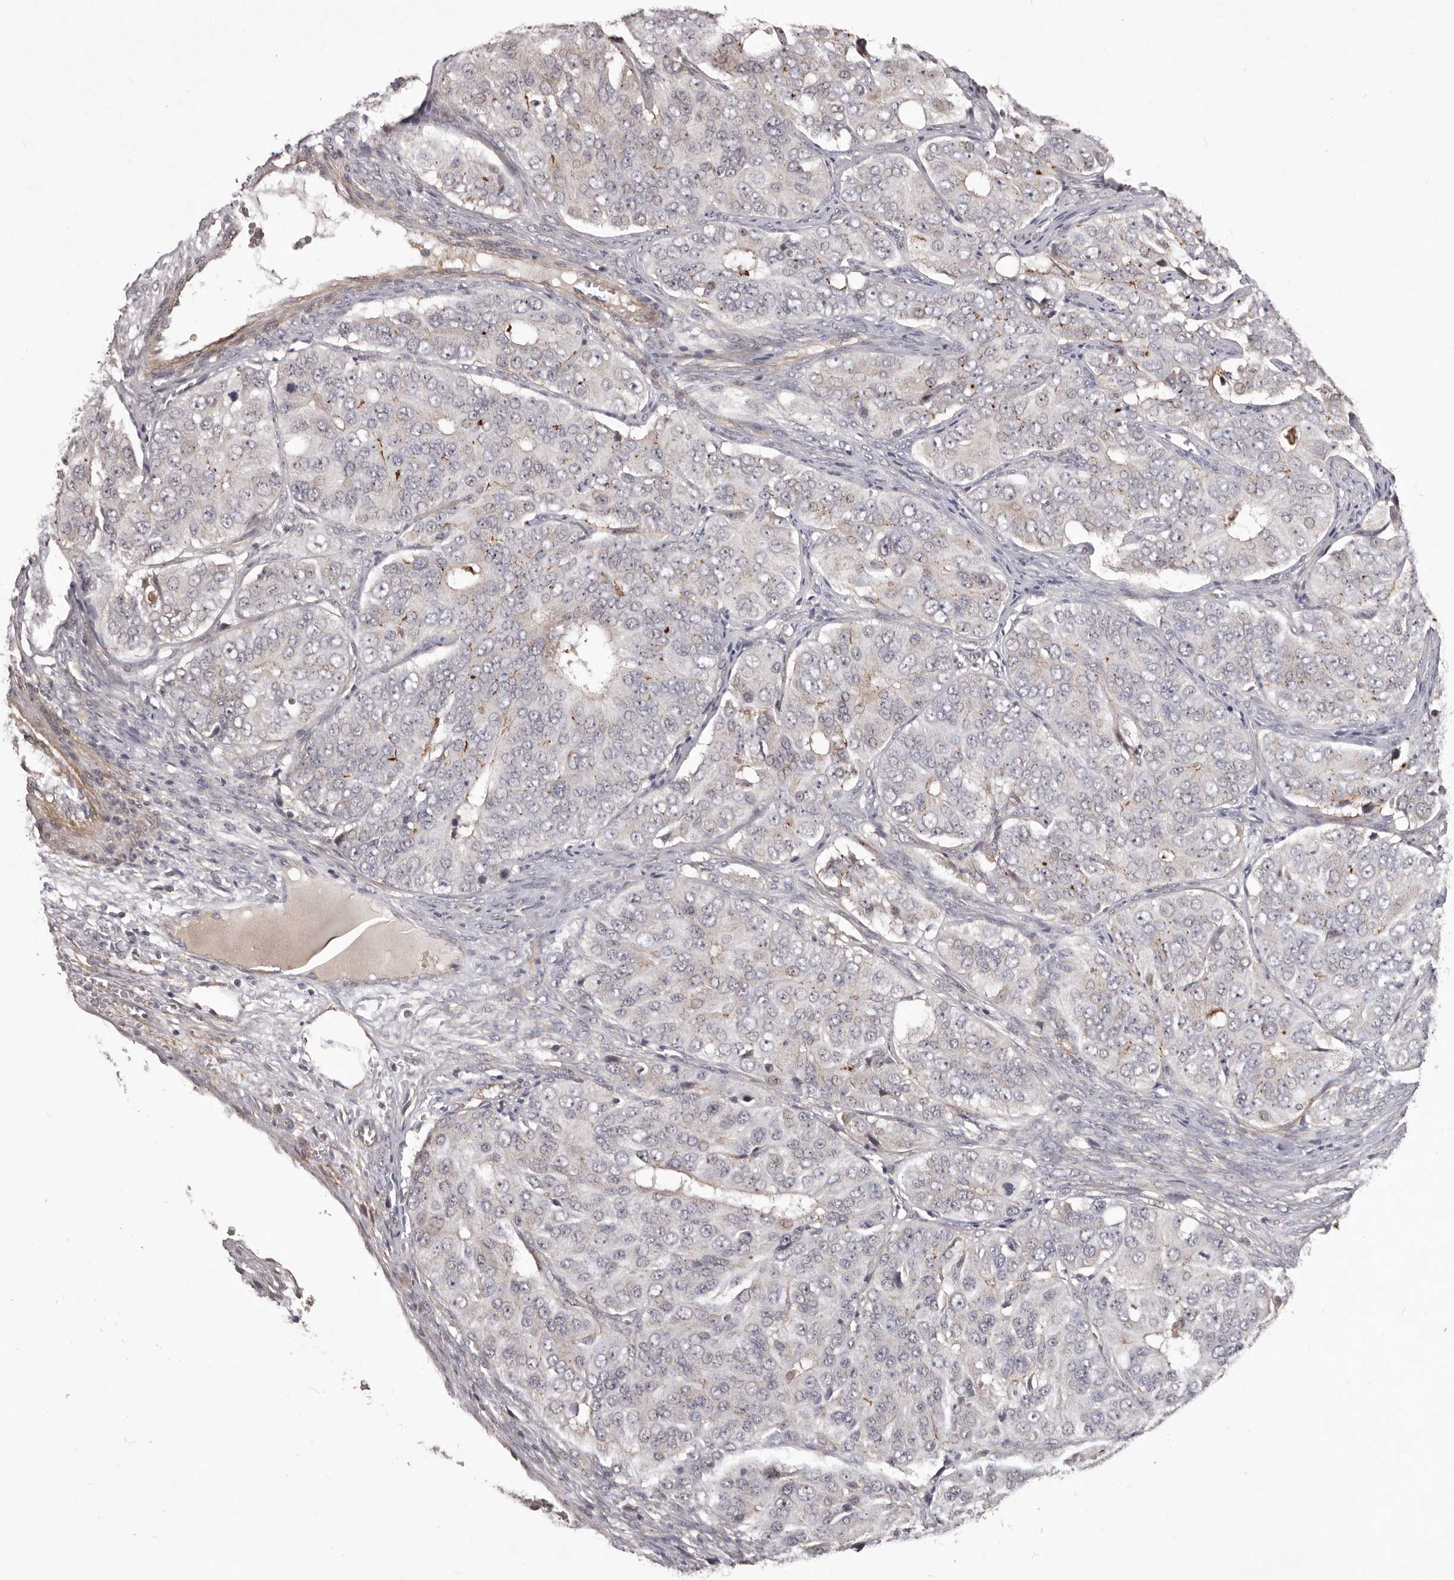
{"staining": {"intensity": "negative", "quantity": "none", "location": "none"}, "tissue": "ovarian cancer", "cell_type": "Tumor cells", "image_type": "cancer", "snomed": [{"axis": "morphology", "description": "Carcinoma, endometroid"}, {"axis": "topography", "description": "Ovary"}], "caption": "DAB (3,3'-diaminobenzidine) immunohistochemical staining of ovarian endometroid carcinoma shows no significant staining in tumor cells.", "gene": "HBS1L", "patient": {"sex": "female", "age": 51}}